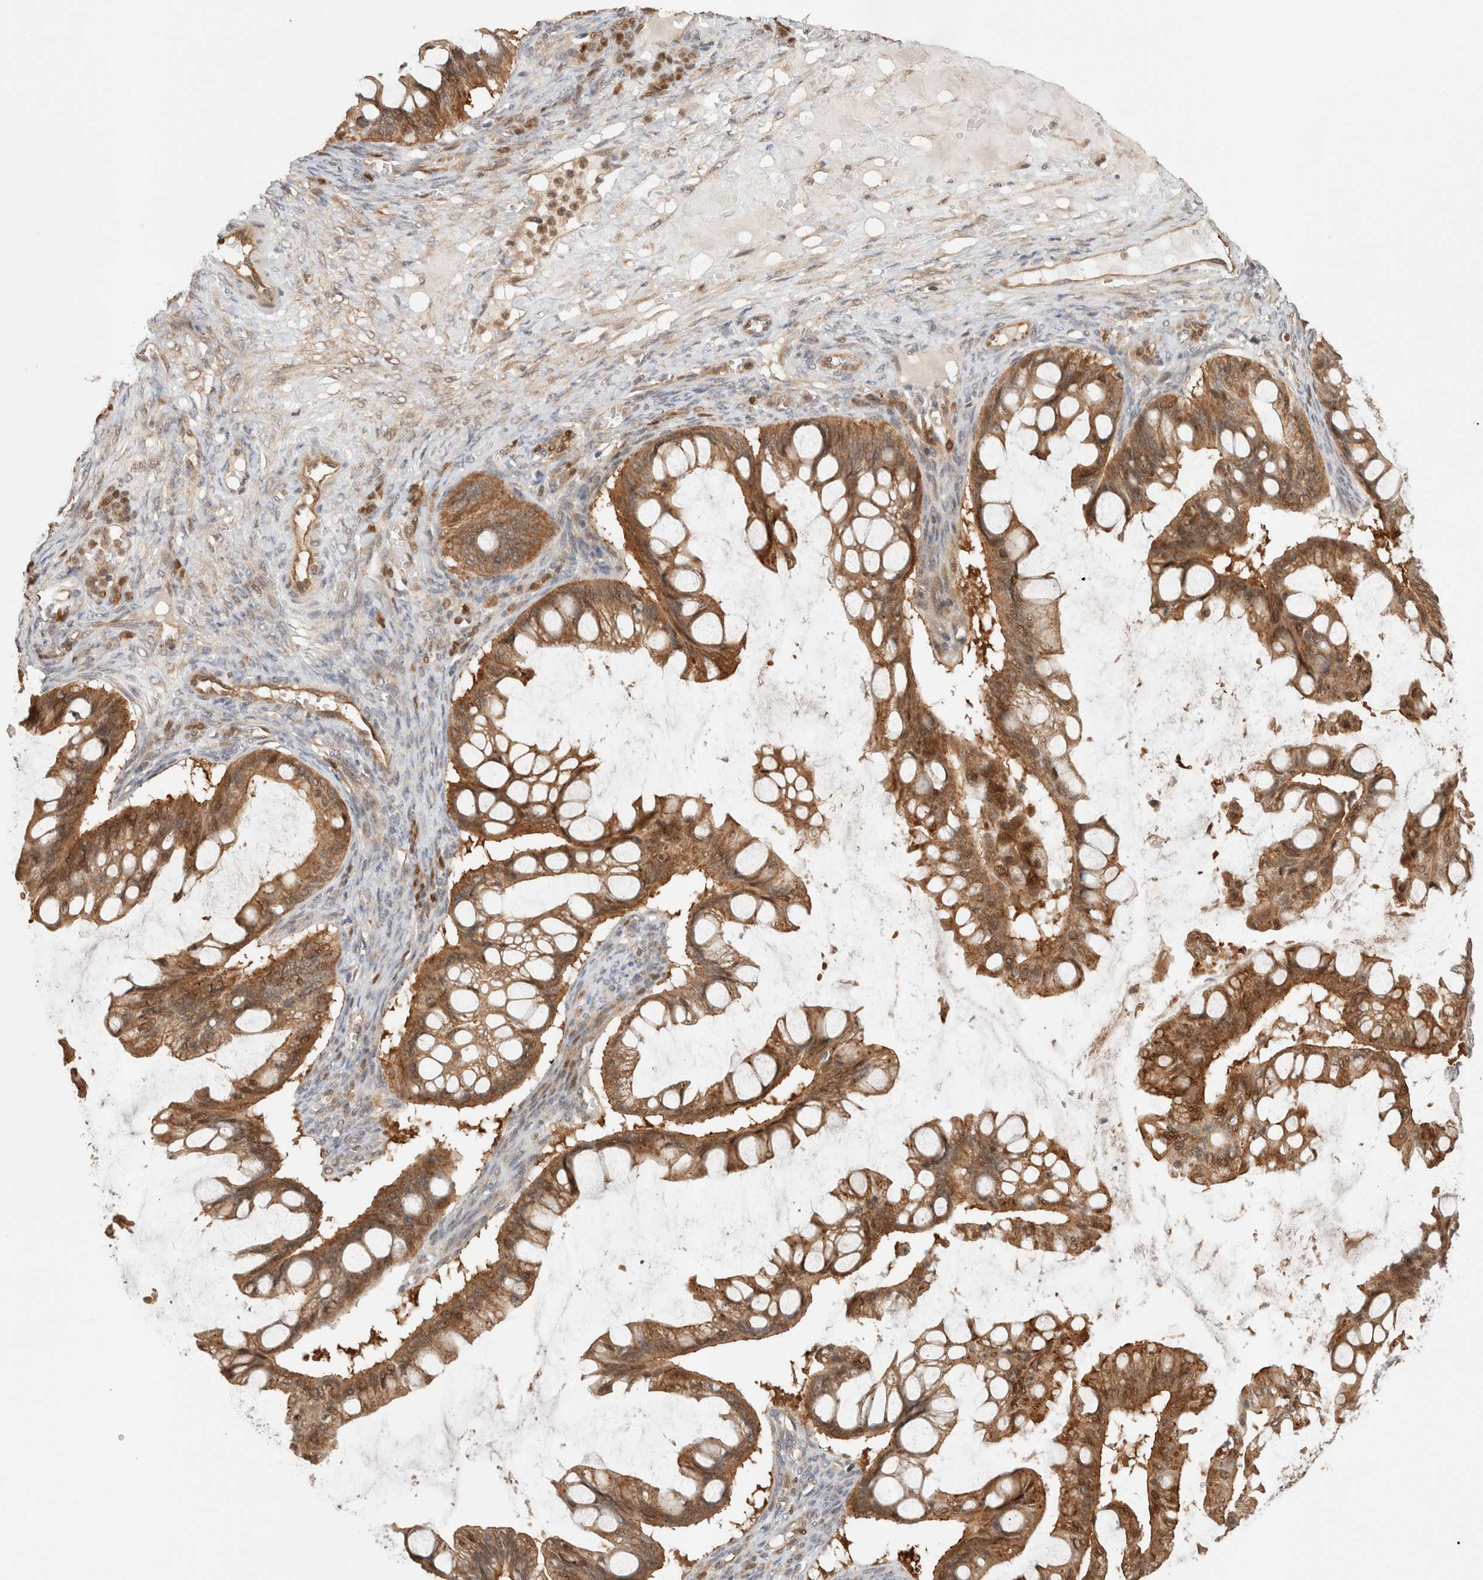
{"staining": {"intensity": "moderate", "quantity": ">75%", "location": "cytoplasmic/membranous"}, "tissue": "ovarian cancer", "cell_type": "Tumor cells", "image_type": "cancer", "snomed": [{"axis": "morphology", "description": "Cystadenocarcinoma, mucinous, NOS"}, {"axis": "topography", "description": "Ovary"}], "caption": "Immunohistochemistry (IHC) staining of ovarian cancer (mucinous cystadenocarcinoma), which demonstrates medium levels of moderate cytoplasmic/membranous positivity in approximately >75% of tumor cells indicating moderate cytoplasmic/membranous protein expression. The staining was performed using DAB (brown) for protein detection and nuclei were counterstained in hematoxylin (blue).", "gene": "OTUD6B", "patient": {"sex": "female", "age": 73}}